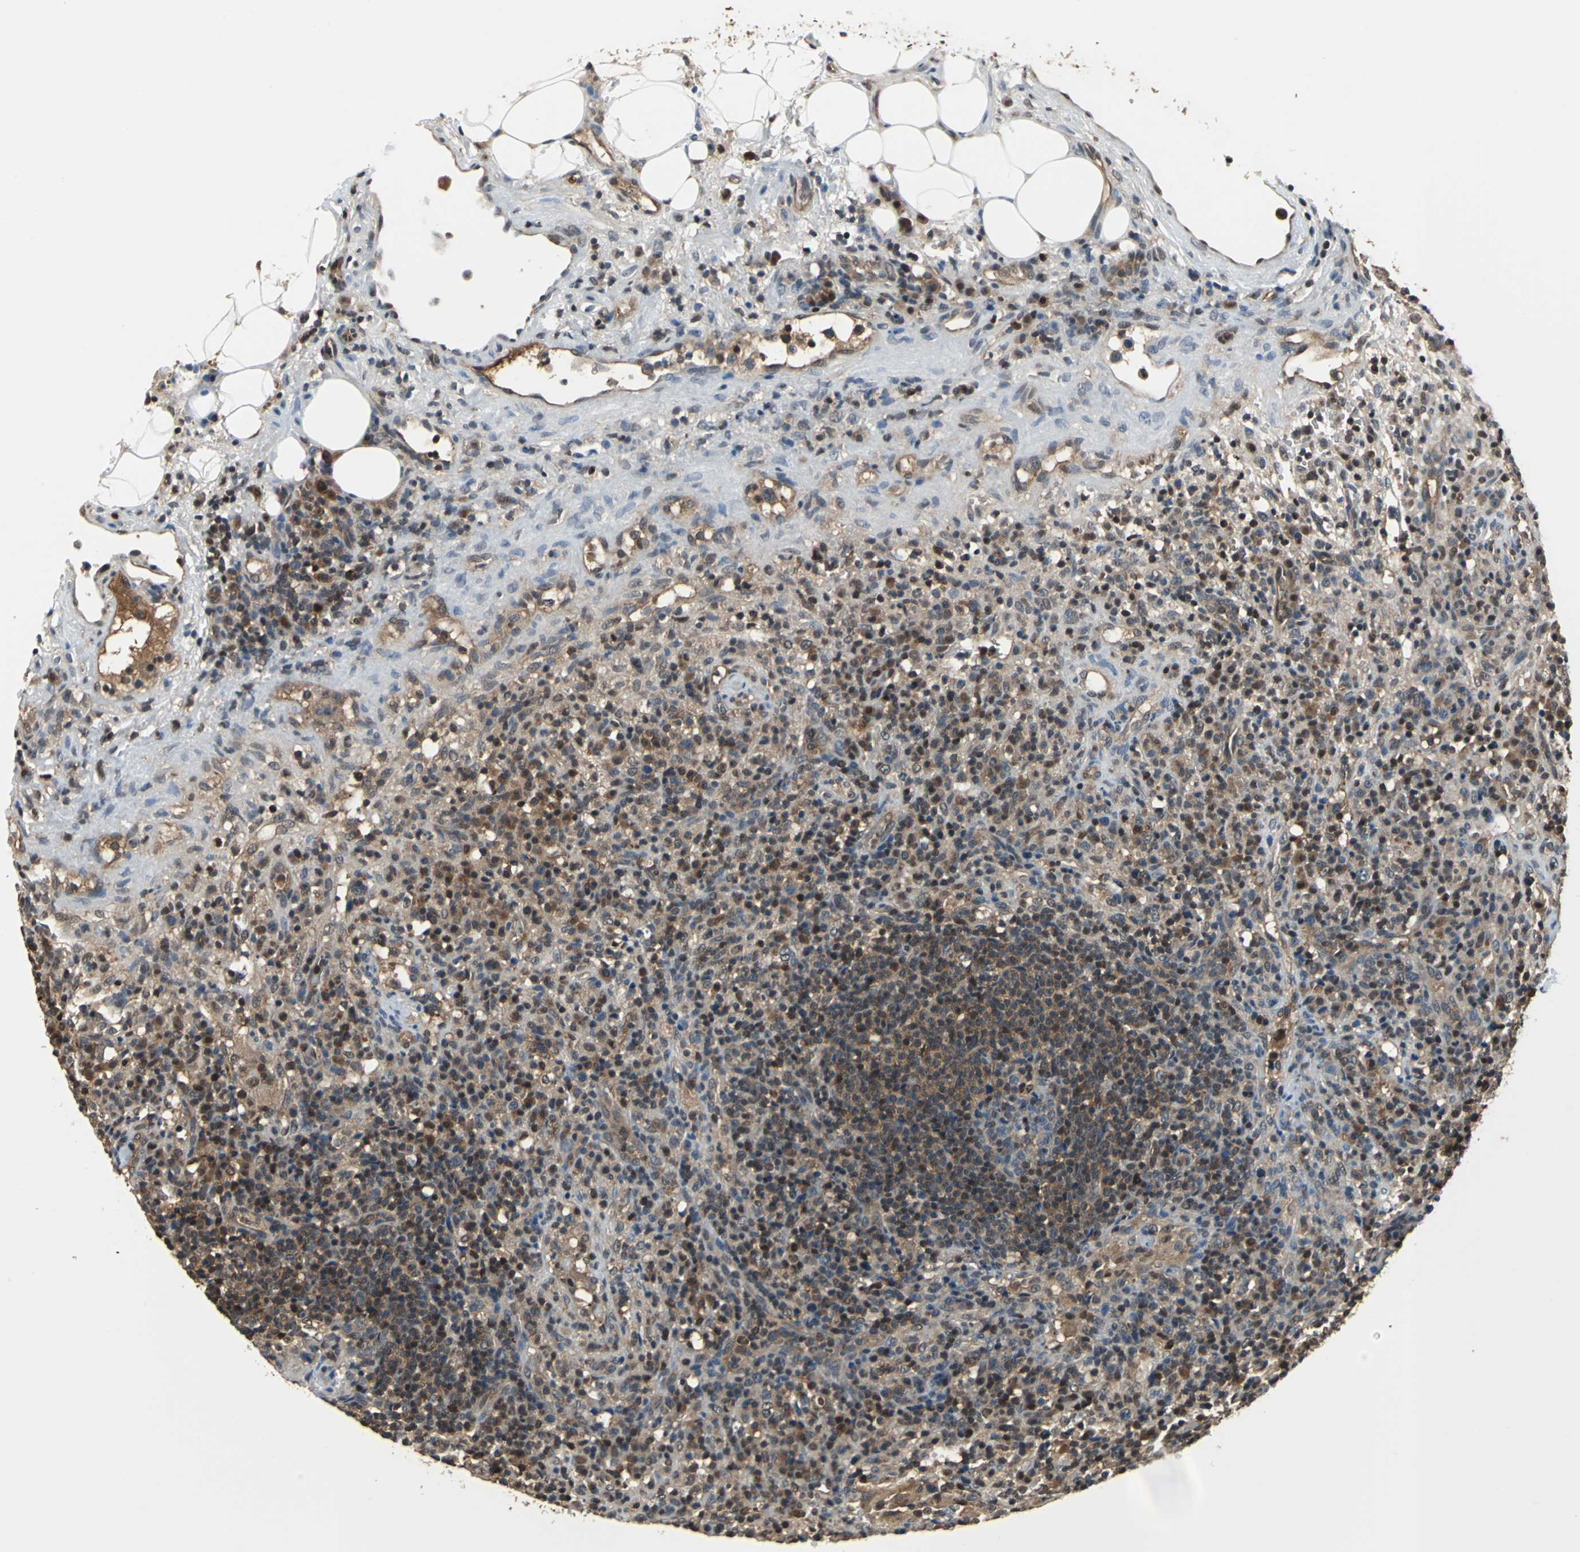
{"staining": {"intensity": "moderate", "quantity": ">75%", "location": "cytoplasmic/membranous,nuclear"}, "tissue": "lymphoma", "cell_type": "Tumor cells", "image_type": "cancer", "snomed": [{"axis": "morphology", "description": "Hodgkin's disease, NOS"}, {"axis": "topography", "description": "Lymph node"}], "caption": "There is medium levels of moderate cytoplasmic/membranous and nuclear staining in tumor cells of lymphoma, as demonstrated by immunohistochemical staining (brown color).", "gene": "PSME1", "patient": {"sex": "male", "age": 65}}